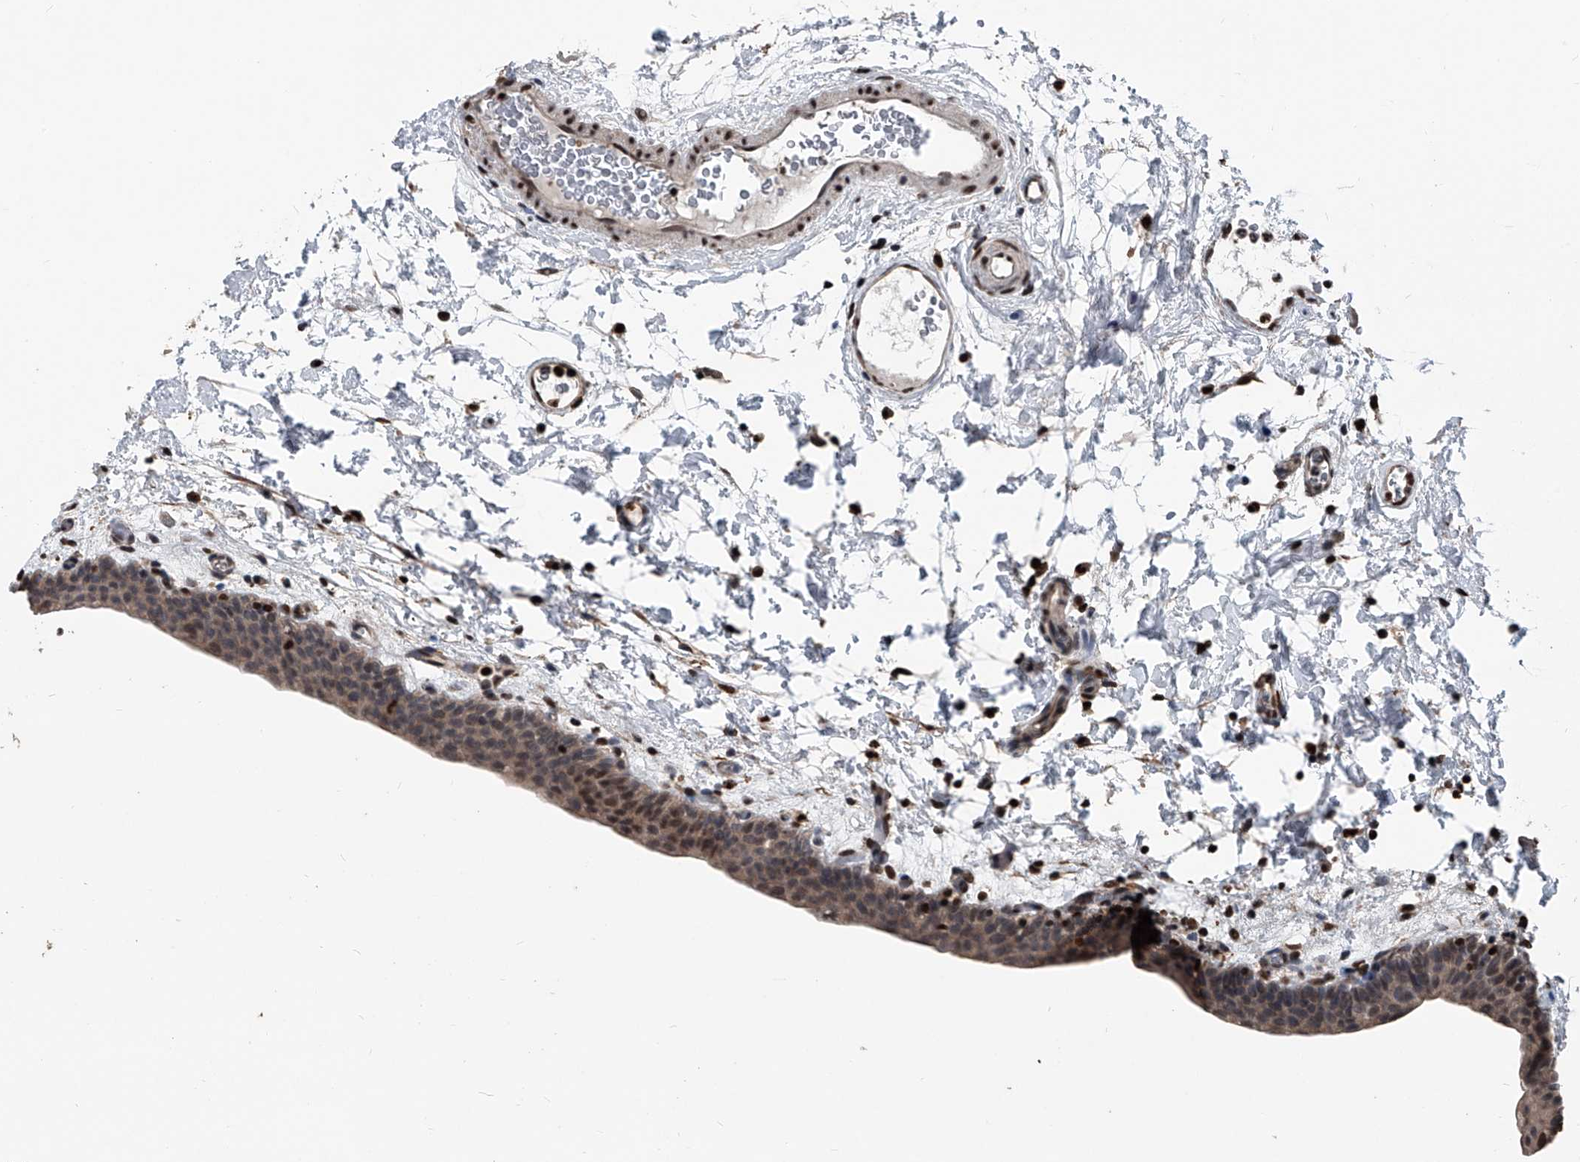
{"staining": {"intensity": "moderate", "quantity": ">75%", "location": "nuclear"}, "tissue": "urinary bladder", "cell_type": "Urothelial cells", "image_type": "normal", "snomed": [{"axis": "morphology", "description": "Normal tissue, NOS"}, {"axis": "topography", "description": "Urinary bladder"}], "caption": "Immunohistochemistry (IHC) staining of normal urinary bladder, which reveals medium levels of moderate nuclear staining in approximately >75% of urothelial cells indicating moderate nuclear protein positivity. The staining was performed using DAB (brown) for protein detection and nuclei were counterstained in hematoxylin (blue).", "gene": "FKBP5", "patient": {"sex": "male", "age": 83}}